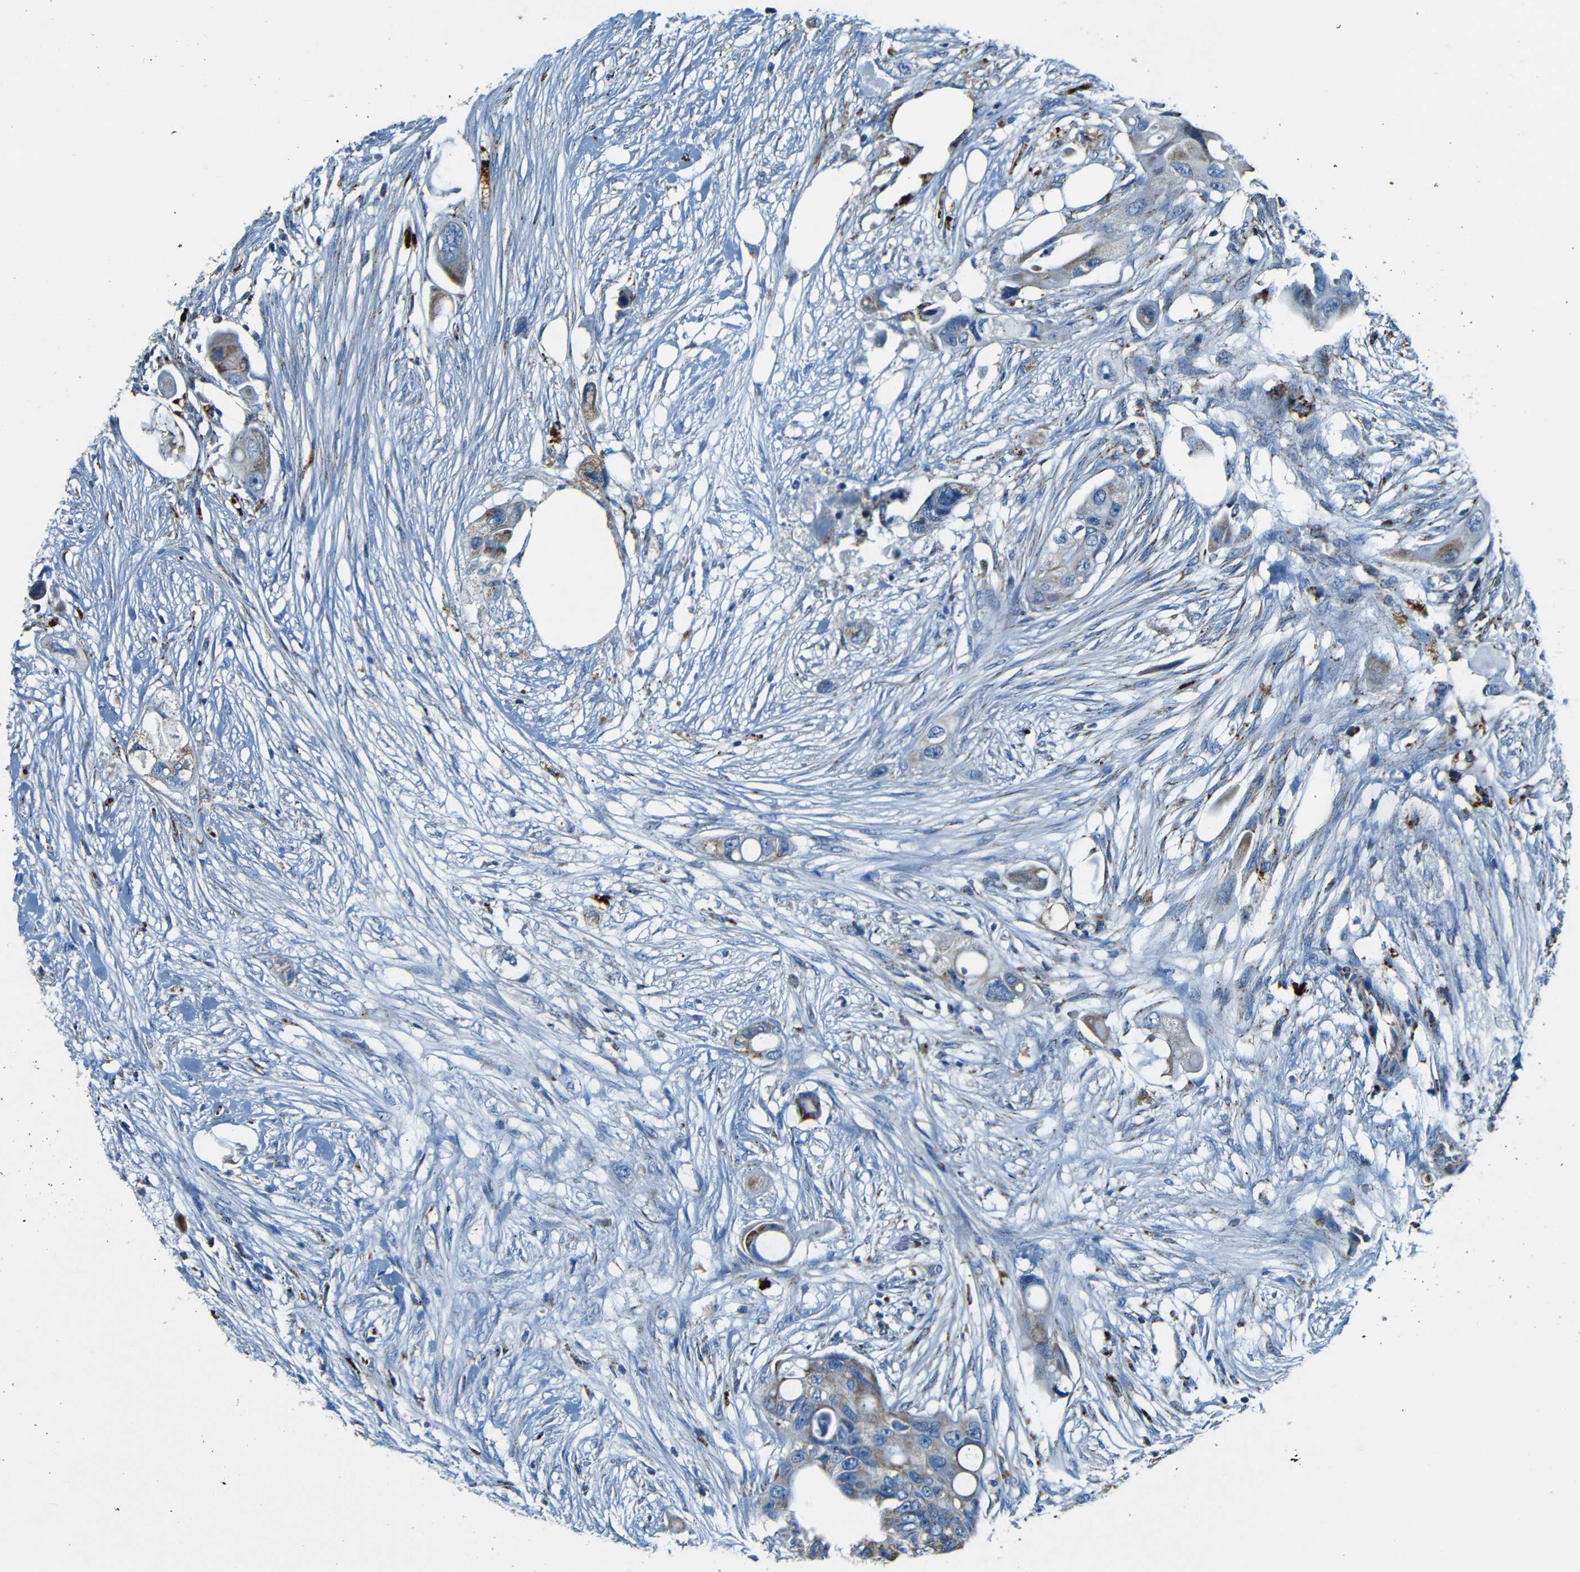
{"staining": {"intensity": "weak", "quantity": "25%-75%", "location": "cytoplasmic/membranous"}, "tissue": "colorectal cancer", "cell_type": "Tumor cells", "image_type": "cancer", "snomed": [{"axis": "morphology", "description": "Adenocarcinoma, NOS"}, {"axis": "topography", "description": "Colon"}], "caption": "Human adenocarcinoma (colorectal) stained with a brown dye displays weak cytoplasmic/membranous positive positivity in about 25%-75% of tumor cells.", "gene": "WSCD2", "patient": {"sex": "female", "age": 57}}